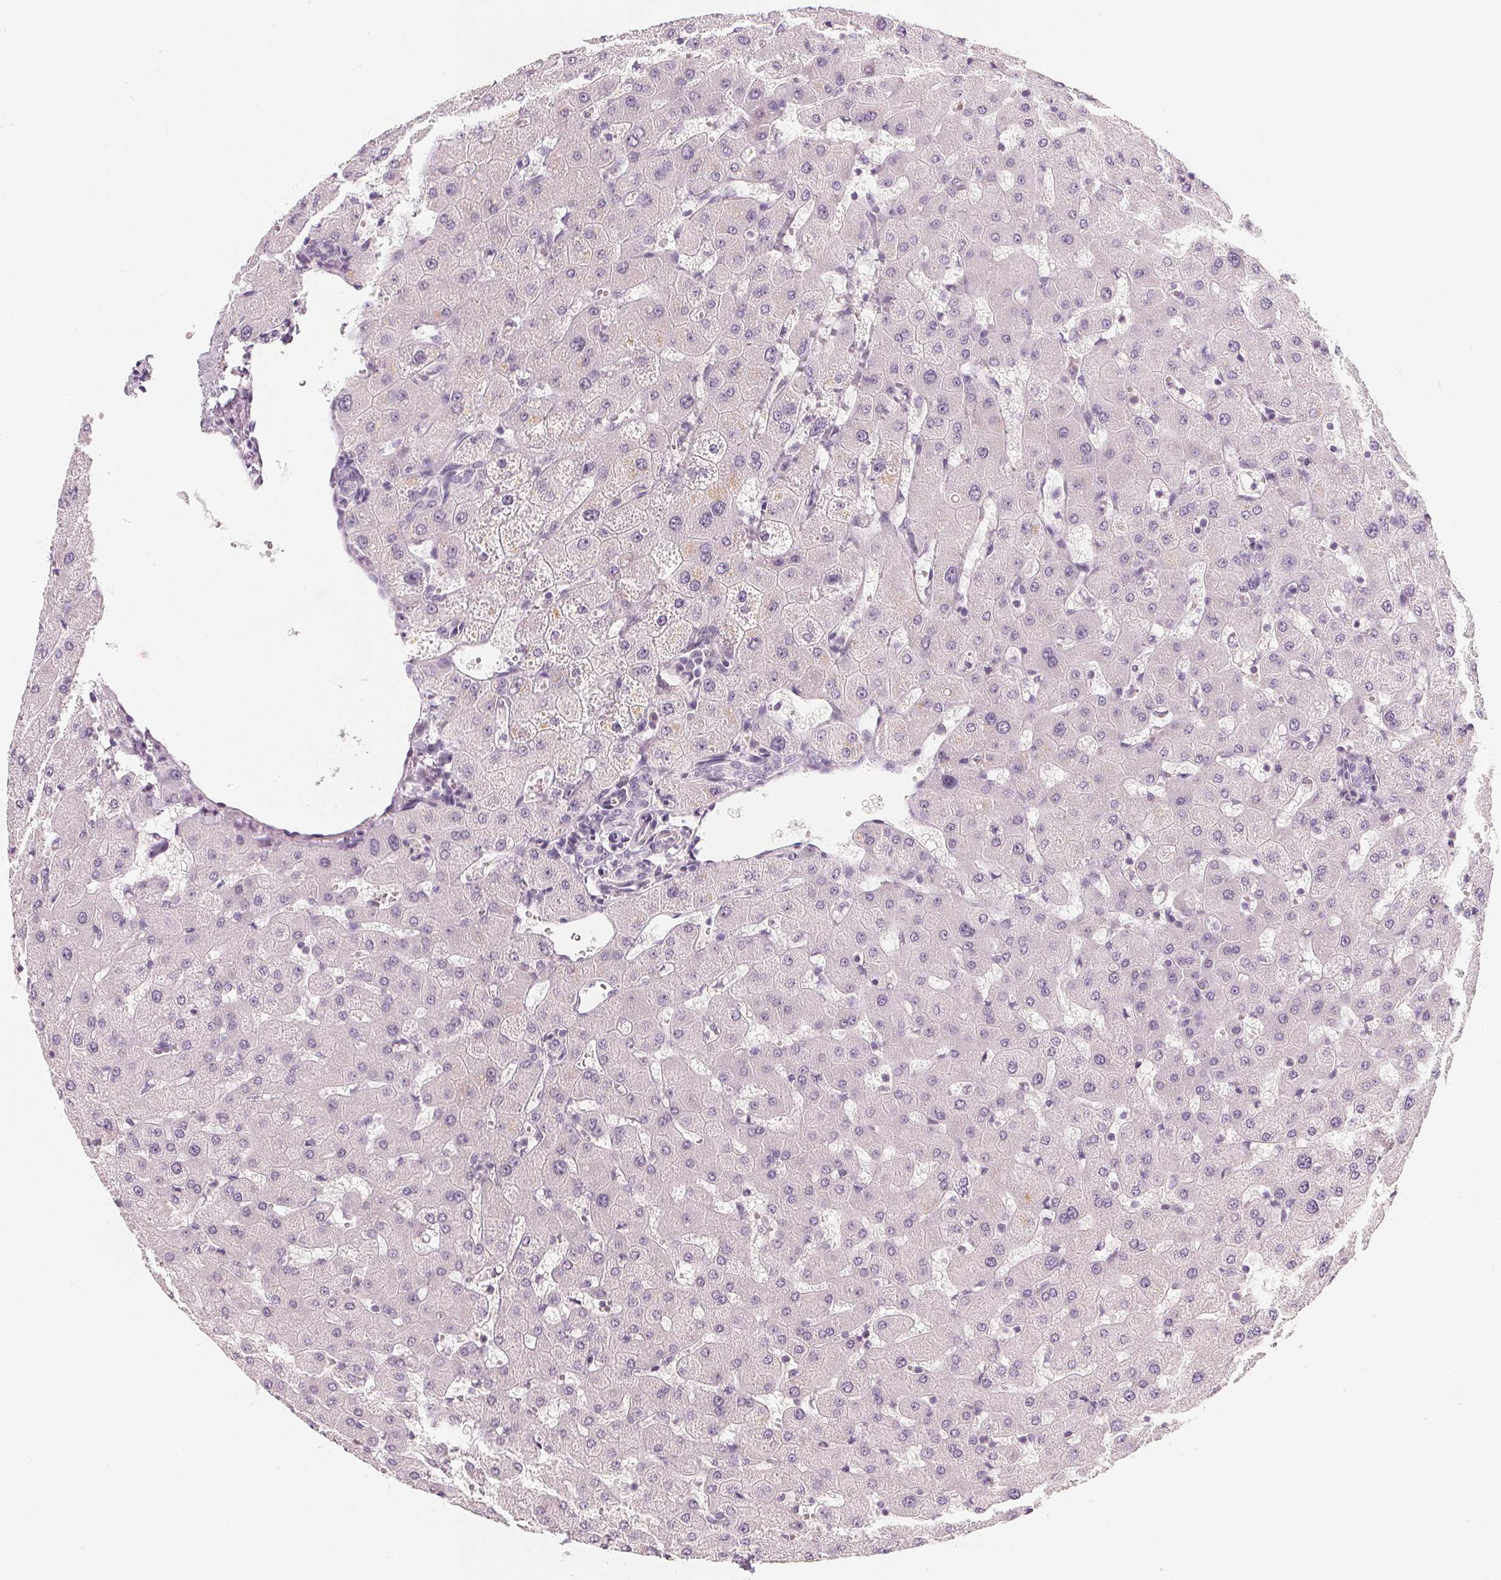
{"staining": {"intensity": "negative", "quantity": "none", "location": "none"}, "tissue": "liver", "cell_type": "Cholangiocytes", "image_type": "normal", "snomed": [{"axis": "morphology", "description": "Normal tissue, NOS"}, {"axis": "topography", "description": "Liver"}], "caption": "Human liver stained for a protein using immunohistochemistry (IHC) demonstrates no expression in cholangiocytes.", "gene": "DBX2", "patient": {"sex": "female", "age": 63}}